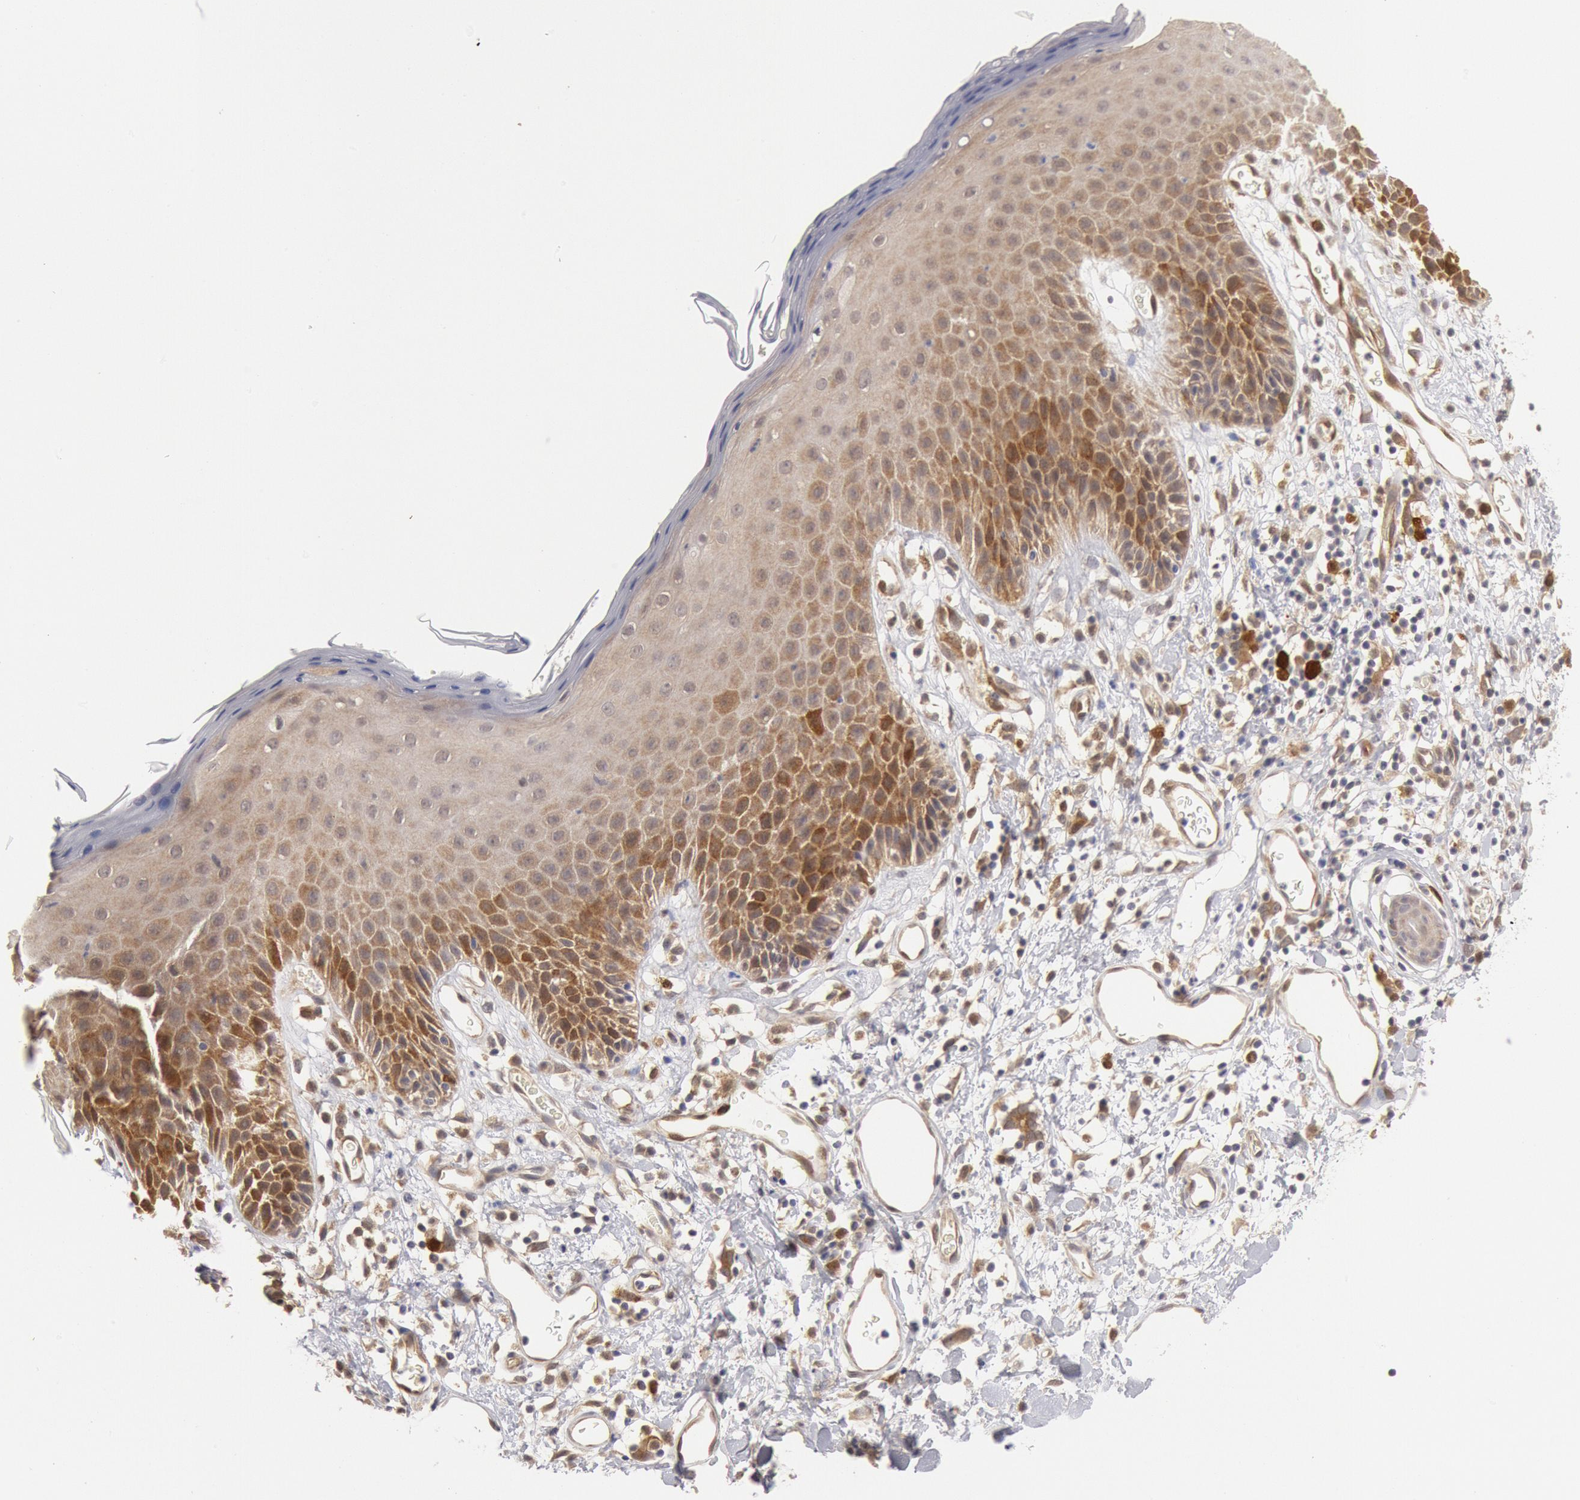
{"staining": {"intensity": "moderate", "quantity": "25%-75%", "location": "cytoplasmic/membranous"}, "tissue": "skin", "cell_type": "Epidermal cells", "image_type": "normal", "snomed": [{"axis": "morphology", "description": "Normal tissue, NOS"}, {"axis": "topography", "description": "Vulva"}, {"axis": "topography", "description": "Peripheral nerve tissue"}], "caption": "A medium amount of moderate cytoplasmic/membranous staining is seen in about 25%-75% of epidermal cells in benign skin. The protein of interest is stained brown, and the nuclei are stained in blue (DAB IHC with brightfield microscopy, high magnification).", "gene": "DNAJA1", "patient": {"sex": "female", "age": 68}}